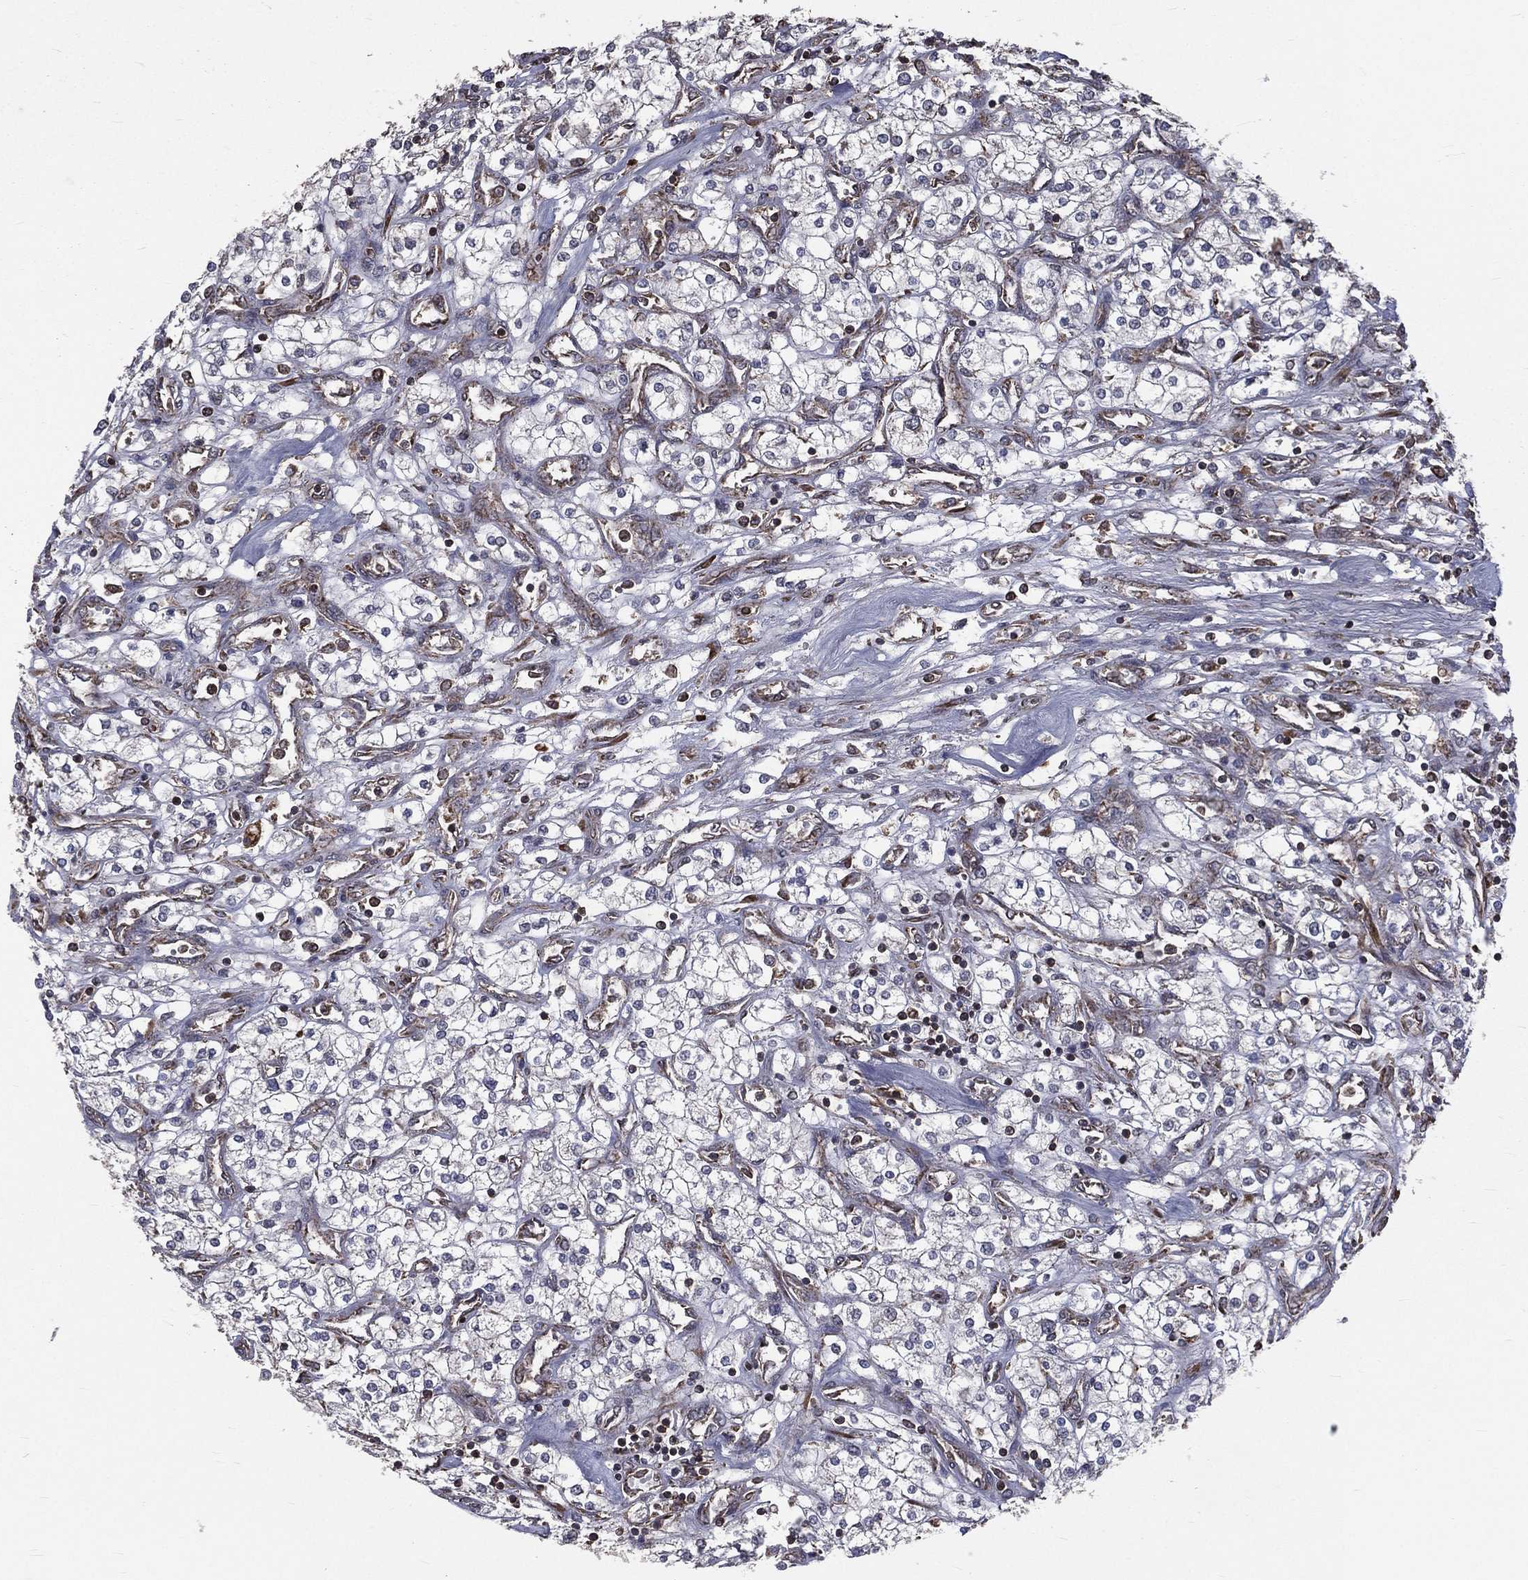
{"staining": {"intensity": "negative", "quantity": "none", "location": "none"}, "tissue": "renal cancer", "cell_type": "Tumor cells", "image_type": "cancer", "snomed": [{"axis": "morphology", "description": "Adenocarcinoma, NOS"}, {"axis": "topography", "description": "Kidney"}], "caption": "High power microscopy histopathology image of an IHC histopathology image of renal adenocarcinoma, revealing no significant positivity in tumor cells.", "gene": "OLFML1", "patient": {"sex": "male", "age": 80}}